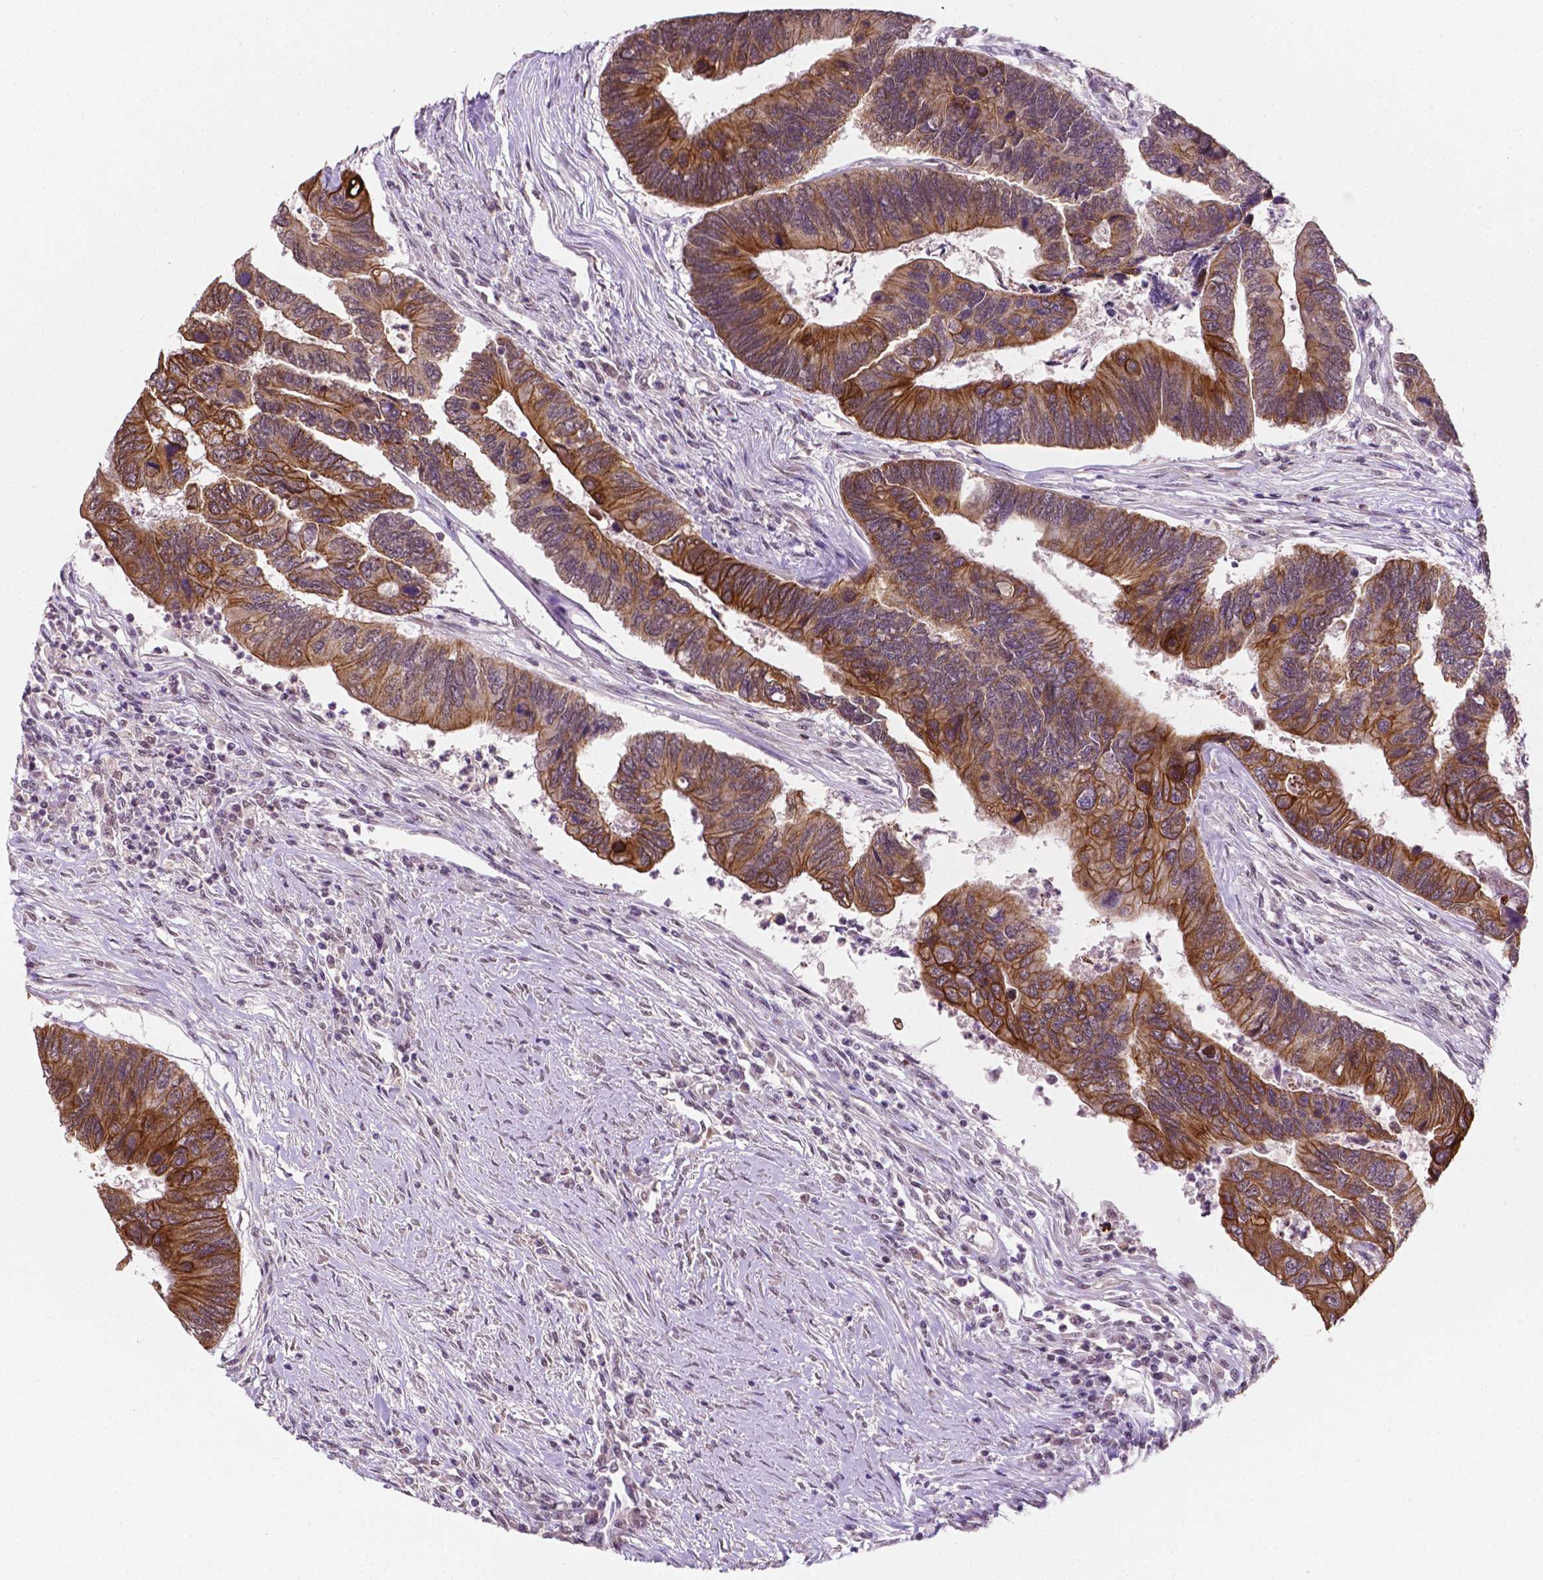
{"staining": {"intensity": "moderate", "quantity": ">75%", "location": "cytoplasmic/membranous"}, "tissue": "colorectal cancer", "cell_type": "Tumor cells", "image_type": "cancer", "snomed": [{"axis": "morphology", "description": "Adenocarcinoma, NOS"}, {"axis": "topography", "description": "Colon"}], "caption": "The image exhibits immunohistochemical staining of colorectal cancer. There is moderate cytoplasmic/membranous positivity is seen in about >75% of tumor cells.", "gene": "SHLD3", "patient": {"sex": "female", "age": 67}}